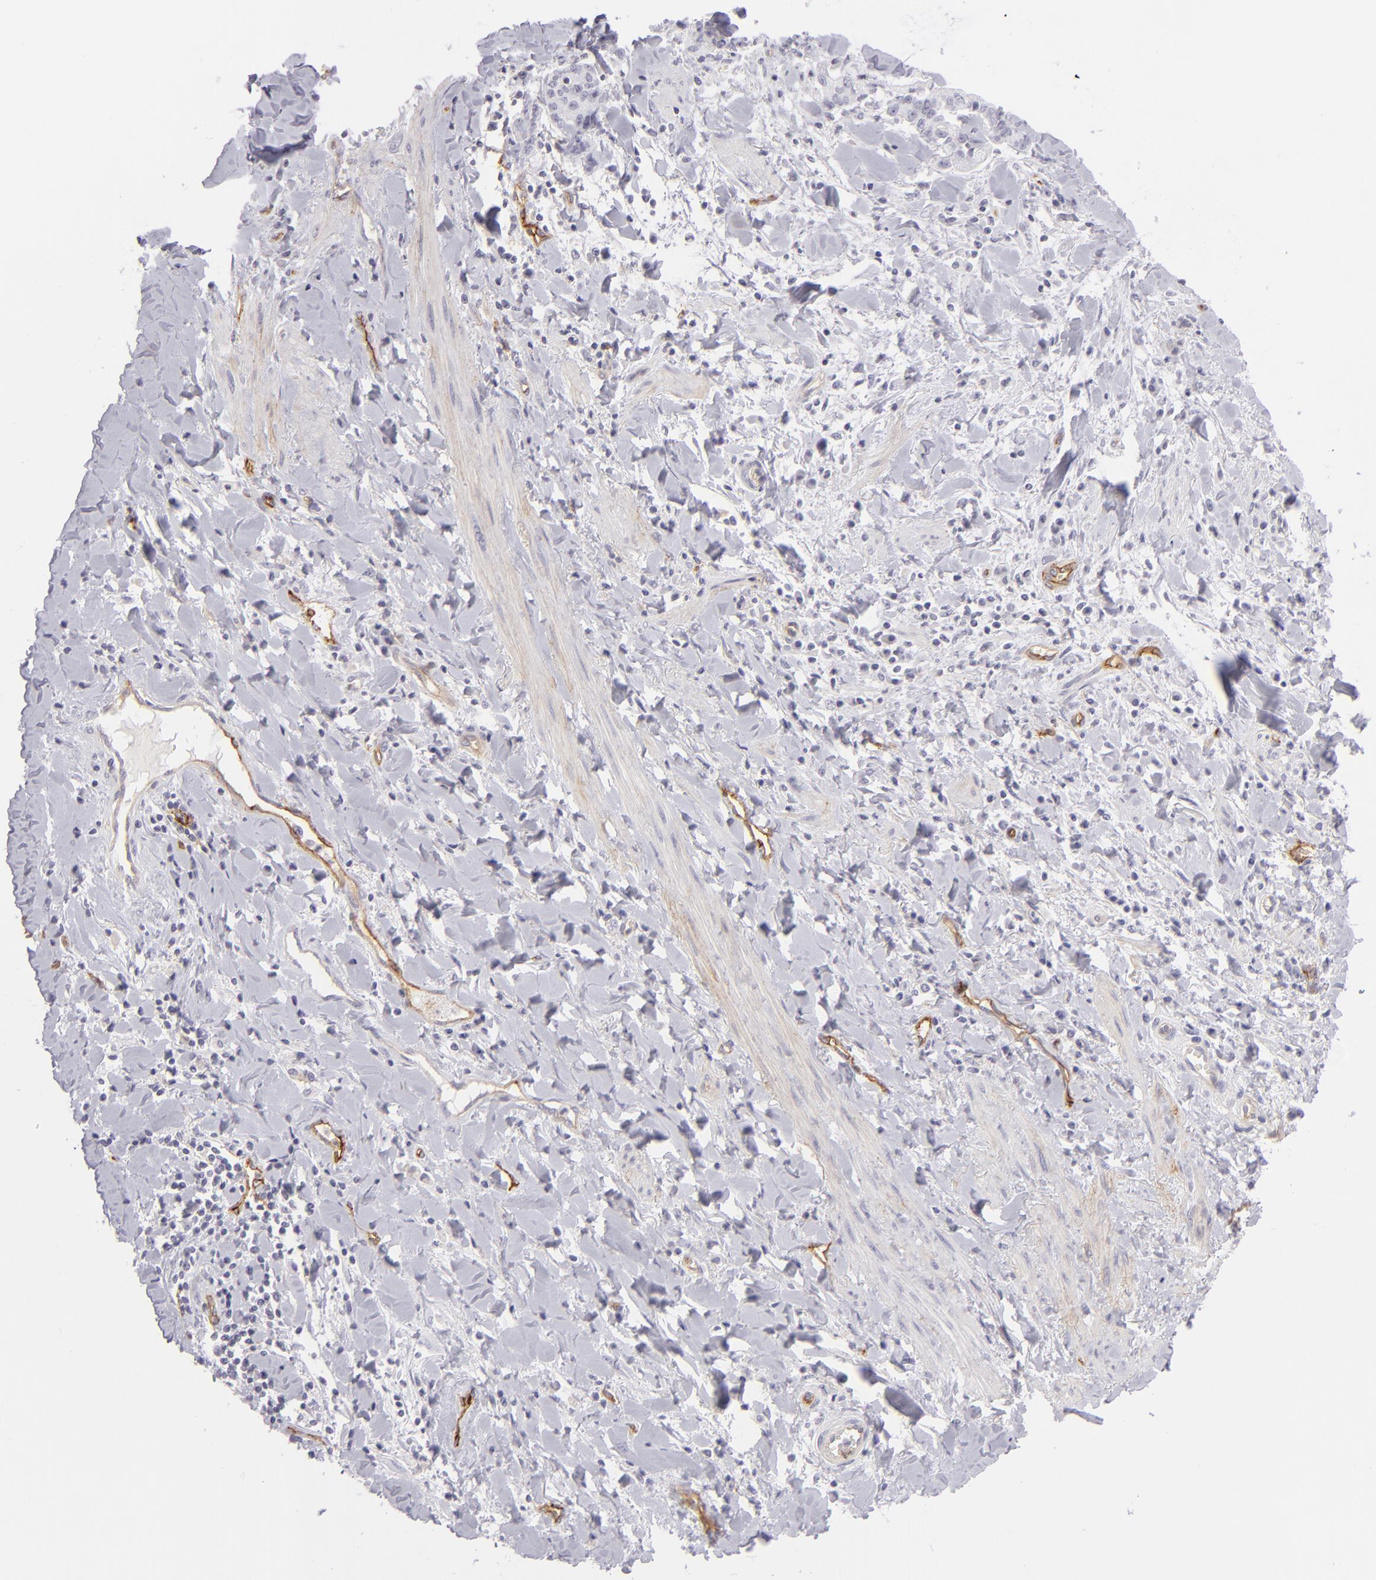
{"staining": {"intensity": "negative", "quantity": "none", "location": "none"}, "tissue": "liver cancer", "cell_type": "Tumor cells", "image_type": "cancer", "snomed": [{"axis": "morphology", "description": "Cholangiocarcinoma"}, {"axis": "topography", "description": "Liver"}], "caption": "Liver cancer stained for a protein using immunohistochemistry exhibits no staining tumor cells.", "gene": "THBD", "patient": {"sex": "male", "age": 57}}